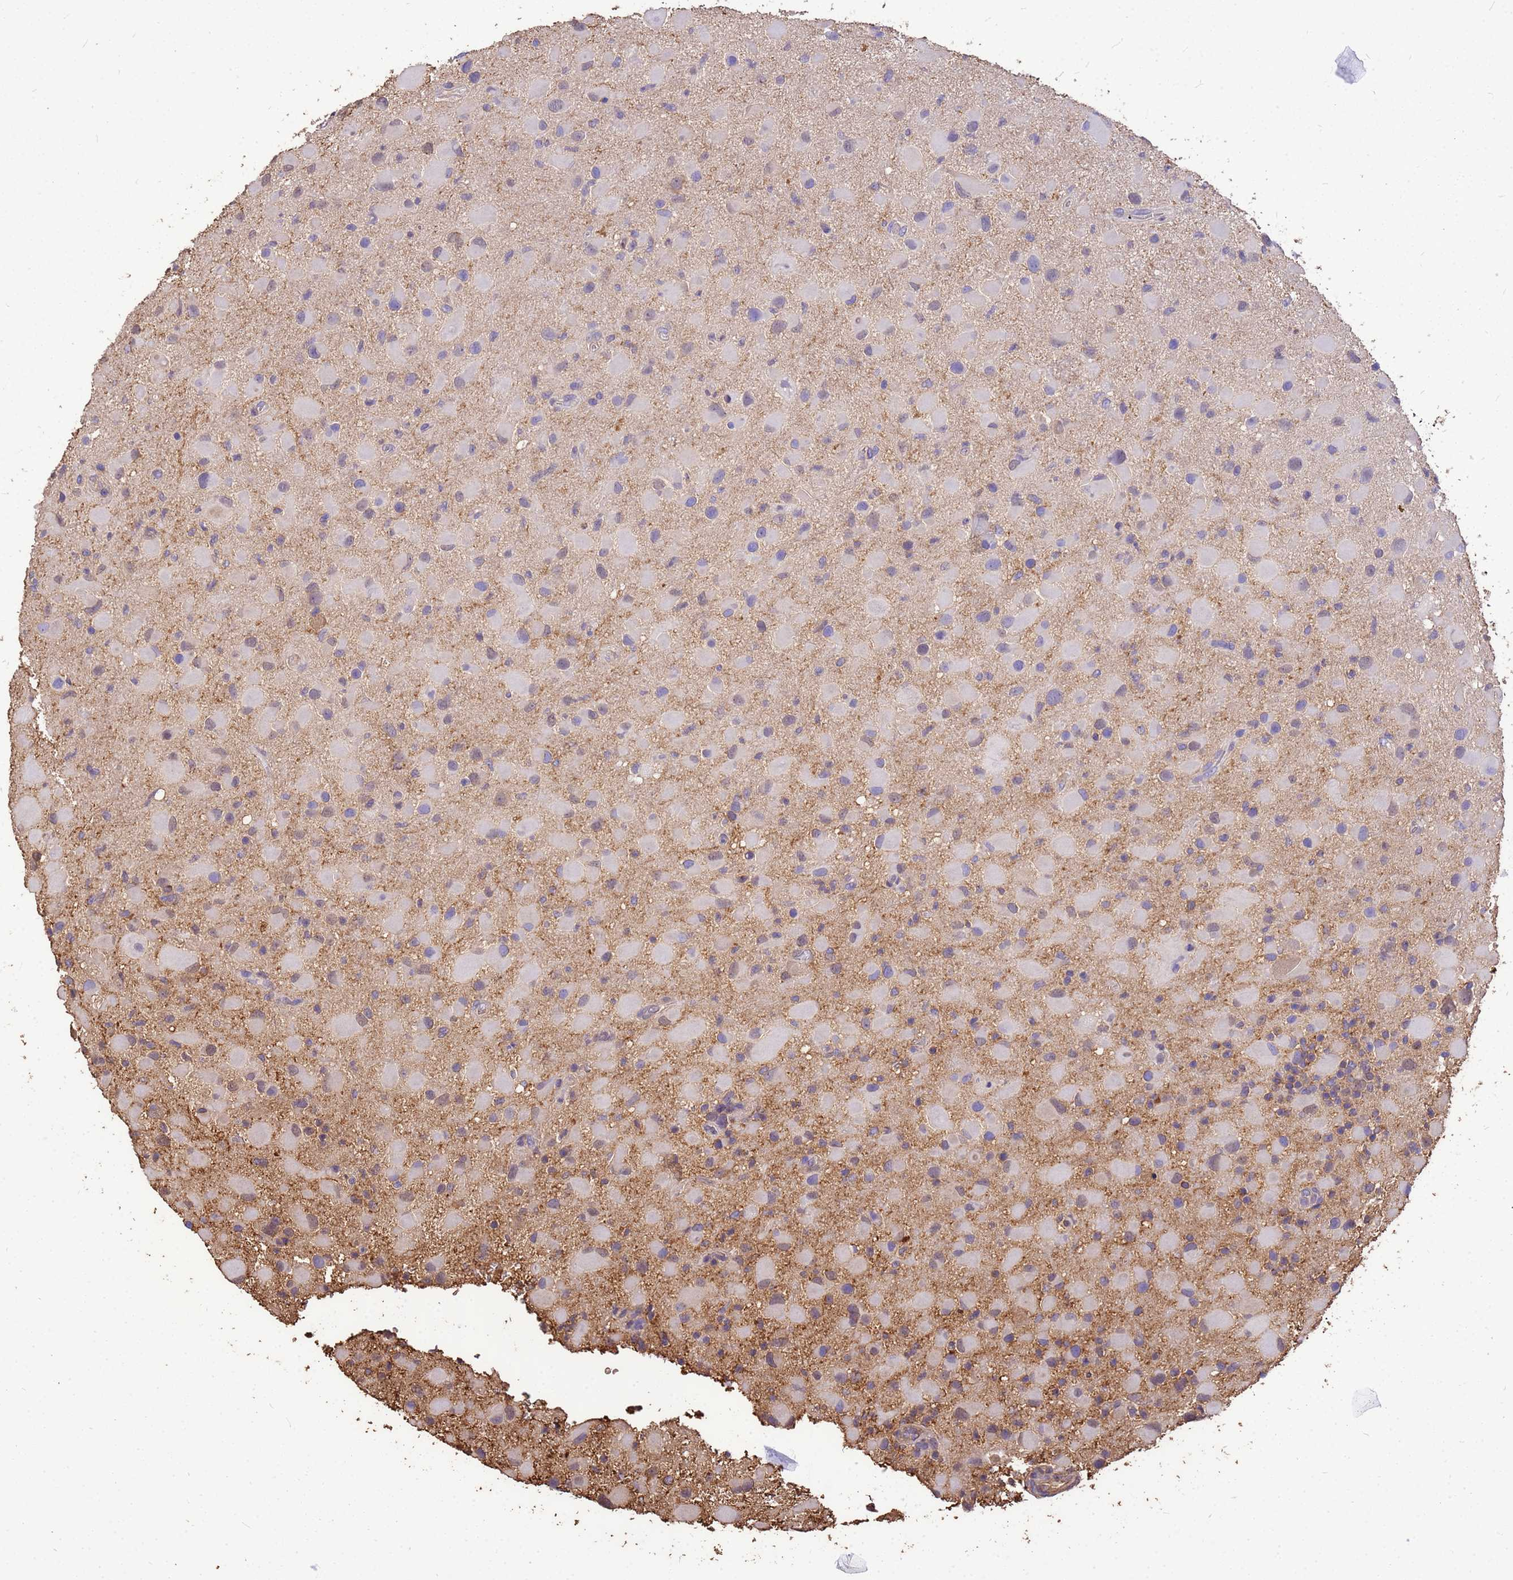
{"staining": {"intensity": "moderate", "quantity": "<25%", "location": "cytoplasmic/membranous"}, "tissue": "glioma", "cell_type": "Tumor cells", "image_type": "cancer", "snomed": [{"axis": "morphology", "description": "Glioma, malignant, Low grade"}, {"axis": "topography", "description": "Brain"}], "caption": "Immunohistochemistry (IHC) (DAB (3,3'-diaminobenzidine)) staining of glioma exhibits moderate cytoplasmic/membranous protein positivity in approximately <25% of tumor cells. (IHC, brightfield microscopy, high magnification).", "gene": "TUBB1", "patient": {"sex": "female", "age": 32}}